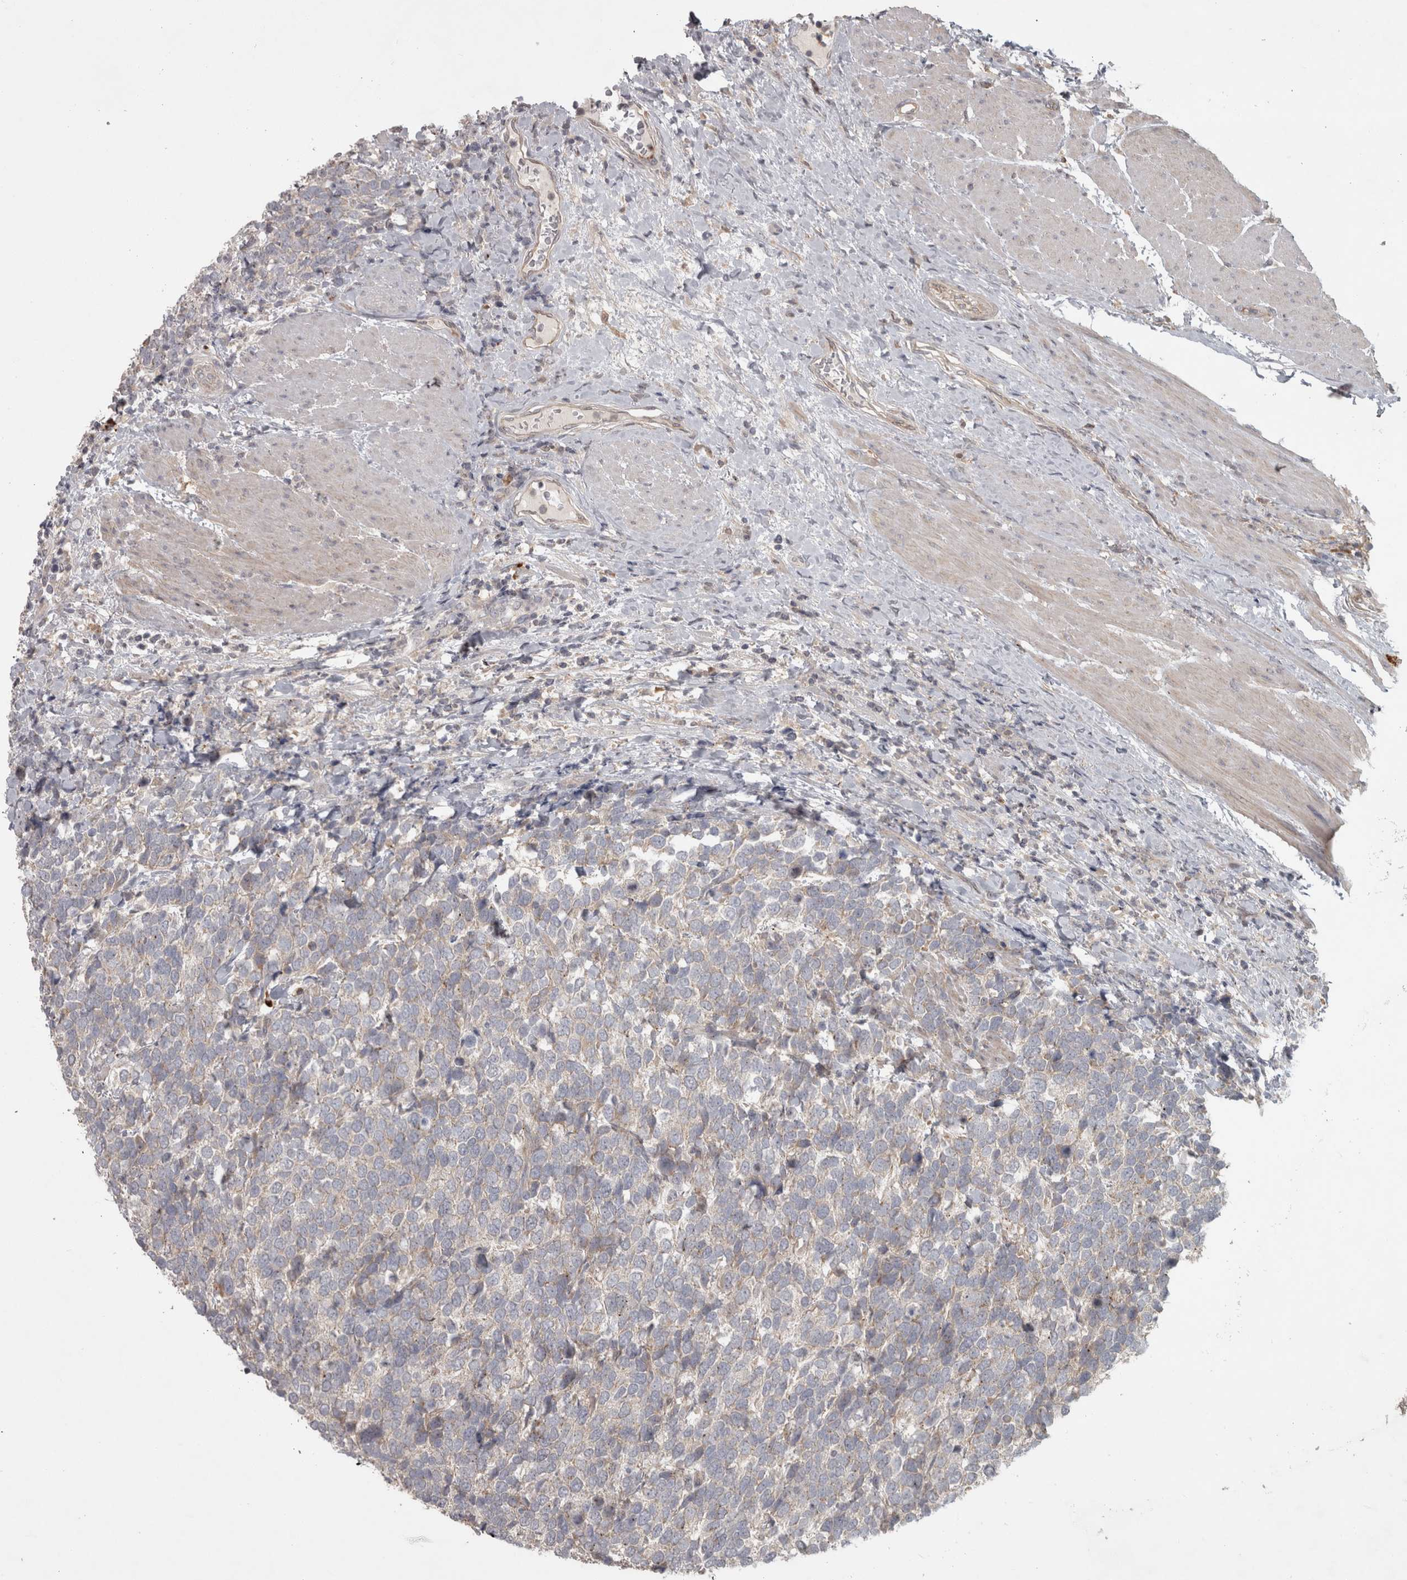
{"staining": {"intensity": "moderate", "quantity": "25%-75%", "location": "cytoplasmic/membranous"}, "tissue": "urothelial cancer", "cell_type": "Tumor cells", "image_type": "cancer", "snomed": [{"axis": "morphology", "description": "Urothelial carcinoma, High grade"}, {"axis": "topography", "description": "Urinary bladder"}], "caption": "Moderate cytoplasmic/membranous protein staining is identified in approximately 25%-75% of tumor cells in urothelial cancer.", "gene": "SLCO5A1", "patient": {"sex": "female", "age": 82}}